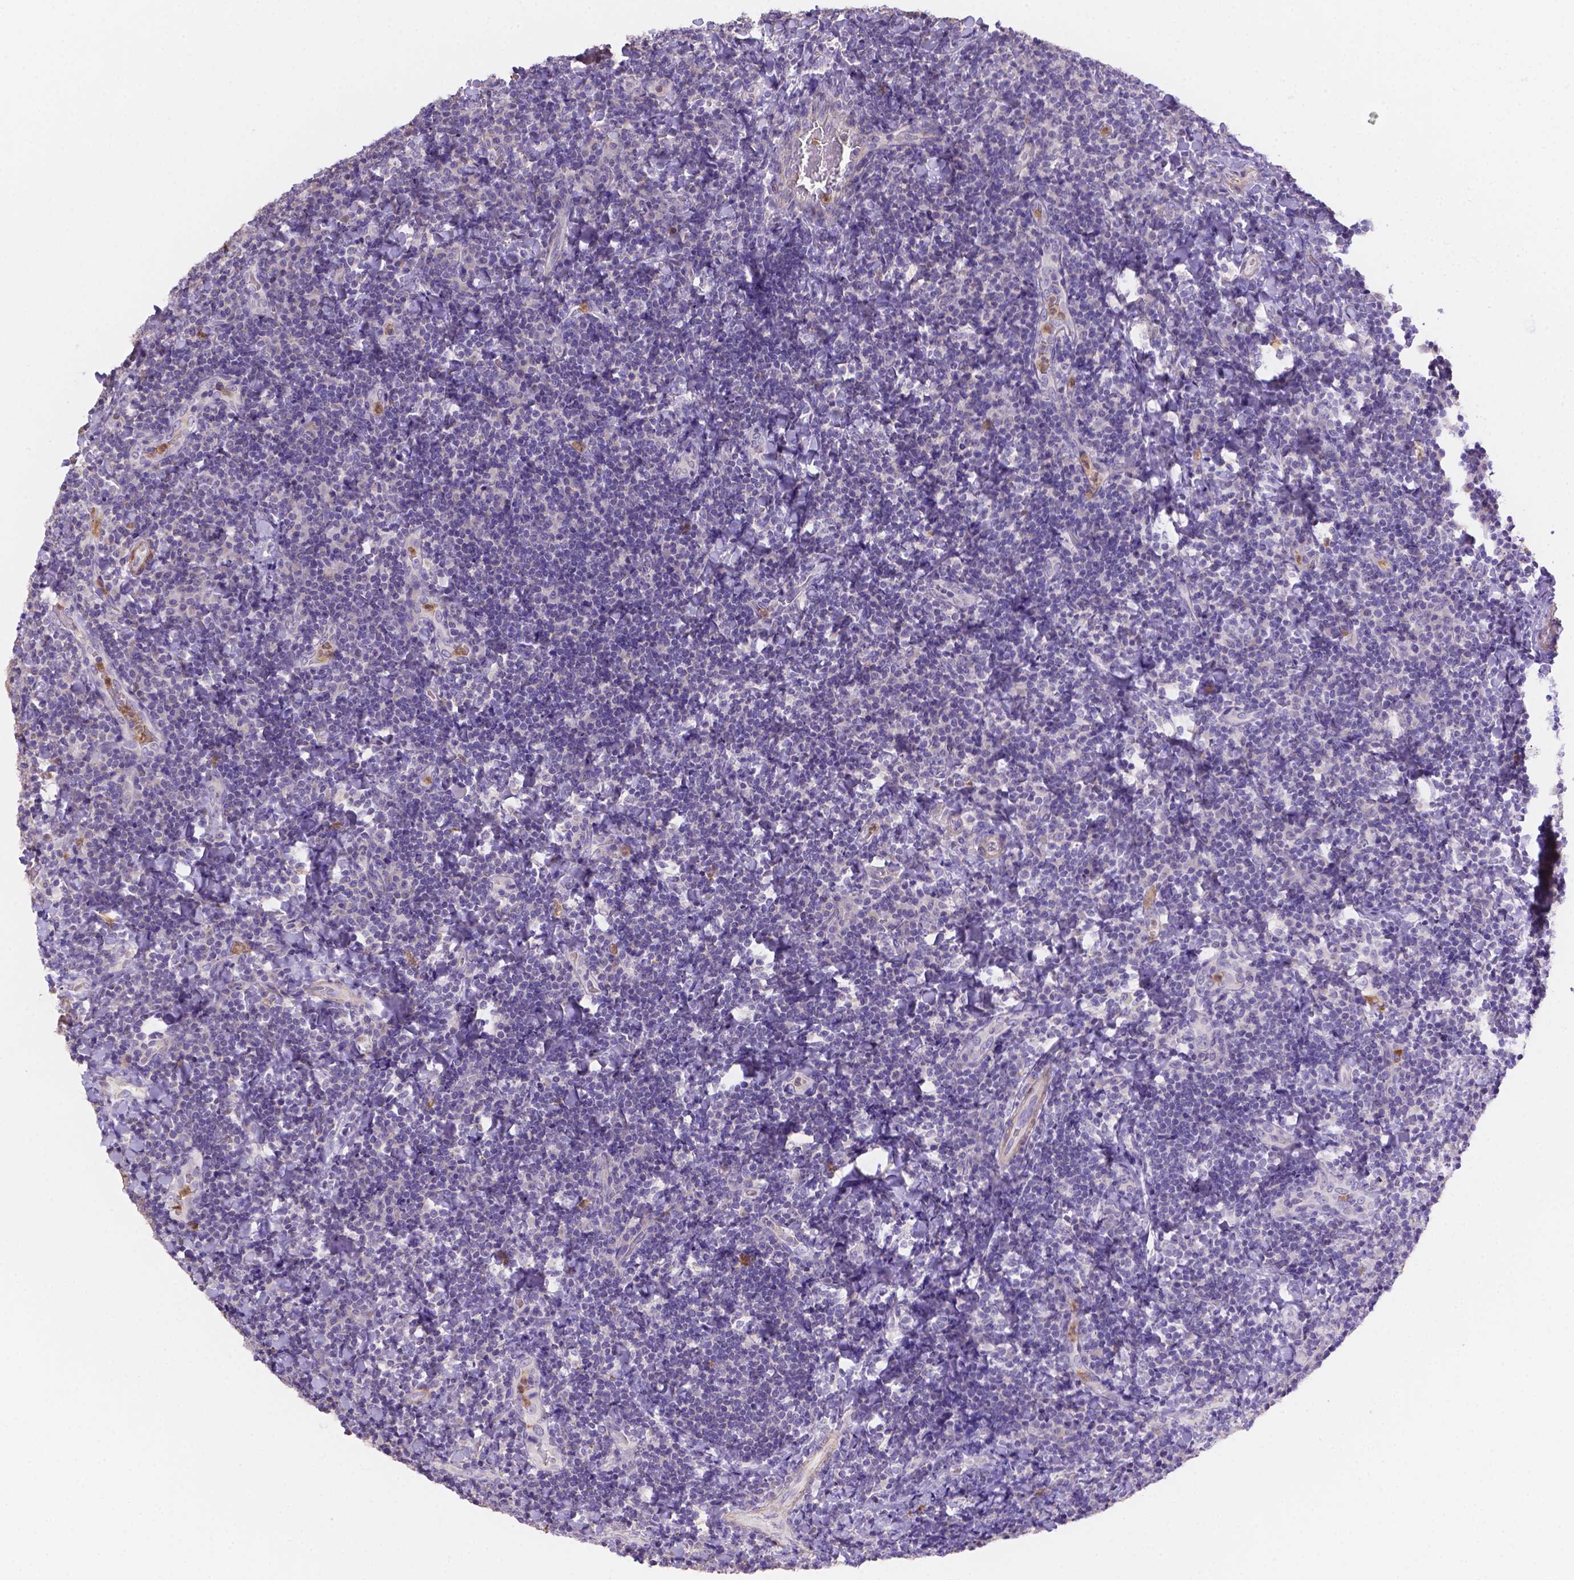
{"staining": {"intensity": "negative", "quantity": "none", "location": "none"}, "tissue": "tonsil", "cell_type": "Germinal center cells", "image_type": "normal", "snomed": [{"axis": "morphology", "description": "Normal tissue, NOS"}, {"axis": "topography", "description": "Tonsil"}], "caption": "High magnification brightfield microscopy of unremarkable tonsil stained with DAB (3,3'-diaminobenzidine) (brown) and counterstained with hematoxylin (blue): germinal center cells show no significant staining. (DAB (3,3'-diaminobenzidine) immunohistochemistry (IHC) visualized using brightfield microscopy, high magnification).", "gene": "NXPE2", "patient": {"sex": "male", "age": 17}}